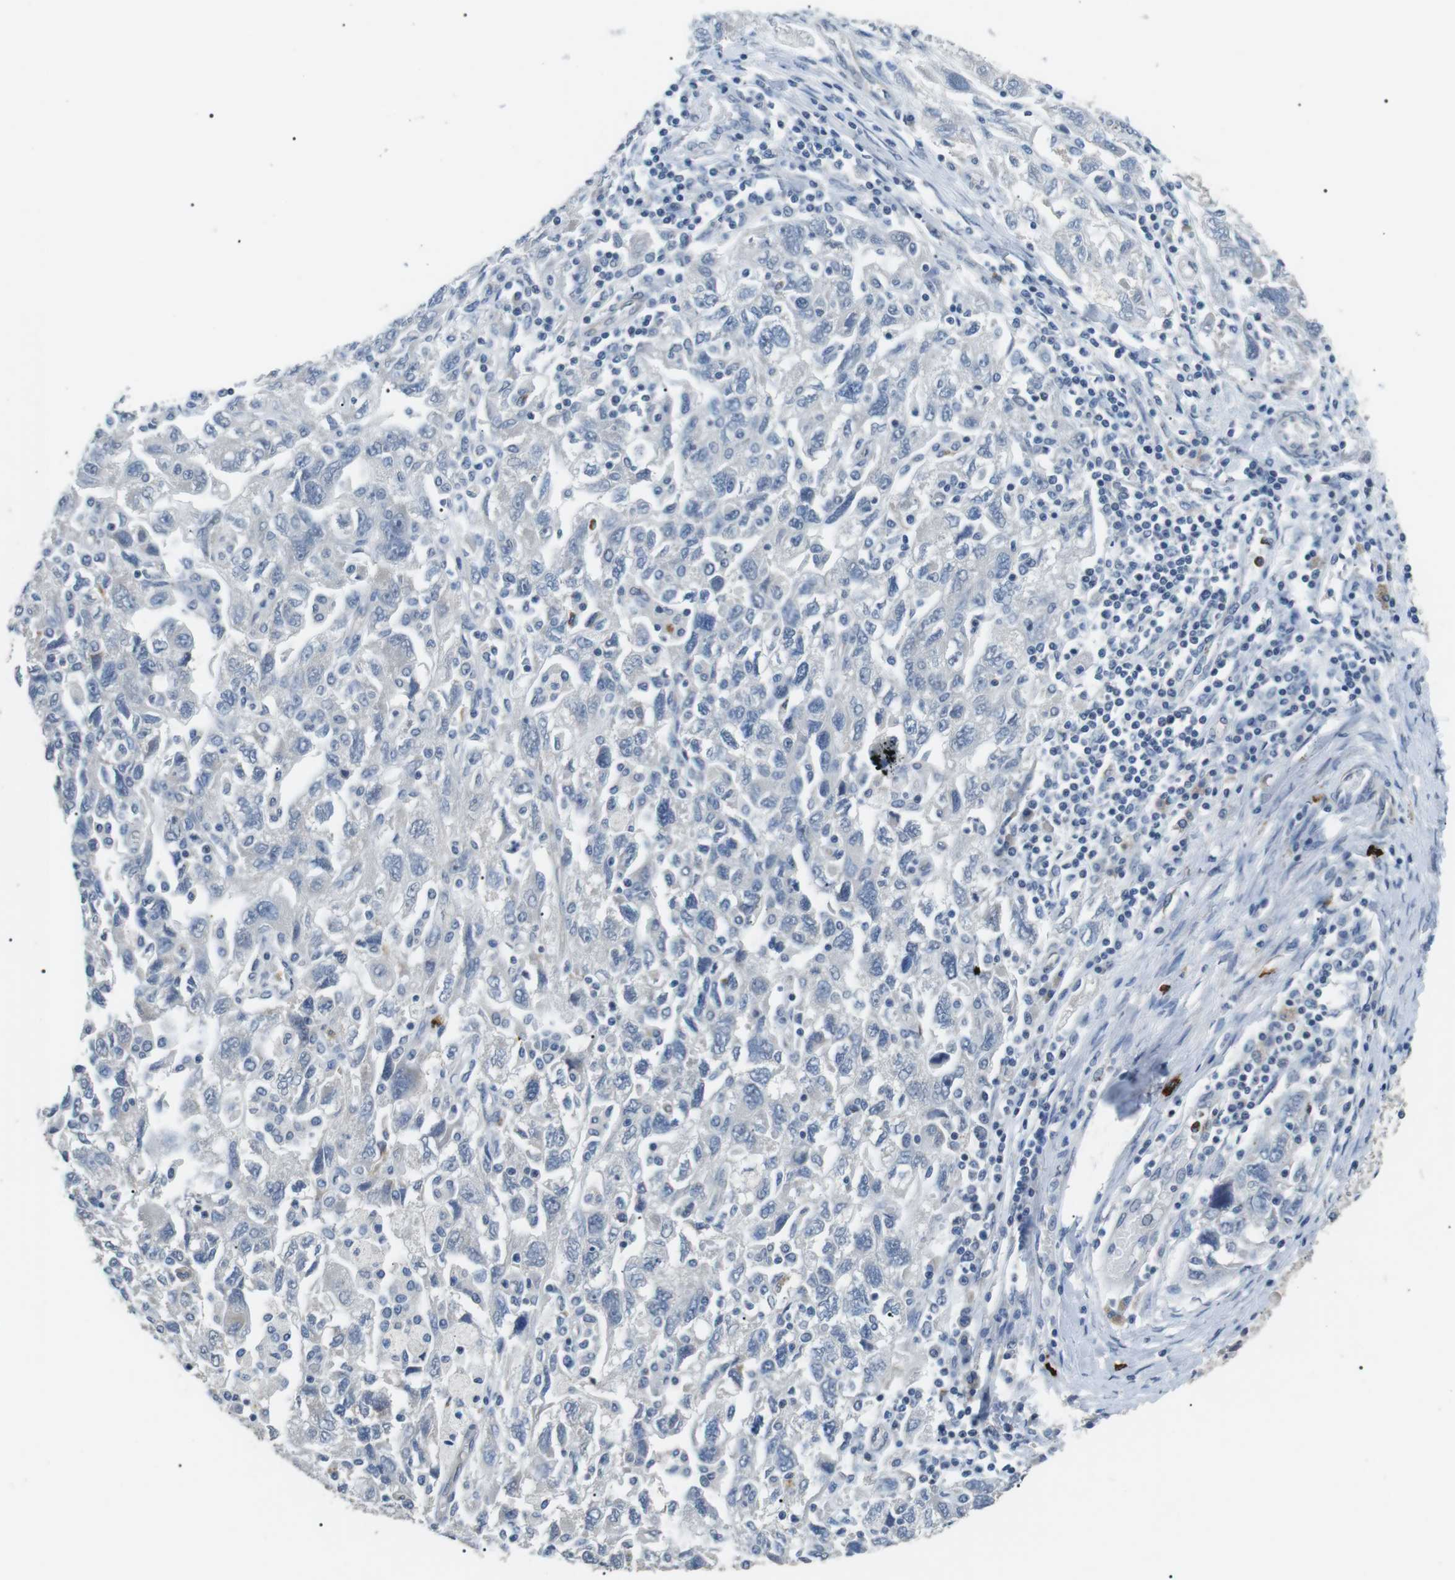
{"staining": {"intensity": "negative", "quantity": "none", "location": "none"}, "tissue": "ovarian cancer", "cell_type": "Tumor cells", "image_type": "cancer", "snomed": [{"axis": "morphology", "description": "Carcinoma, NOS"}, {"axis": "morphology", "description": "Cystadenocarcinoma, serous, NOS"}, {"axis": "topography", "description": "Ovary"}], "caption": "There is no significant expression in tumor cells of carcinoma (ovarian).", "gene": "GZMM", "patient": {"sex": "female", "age": 69}}